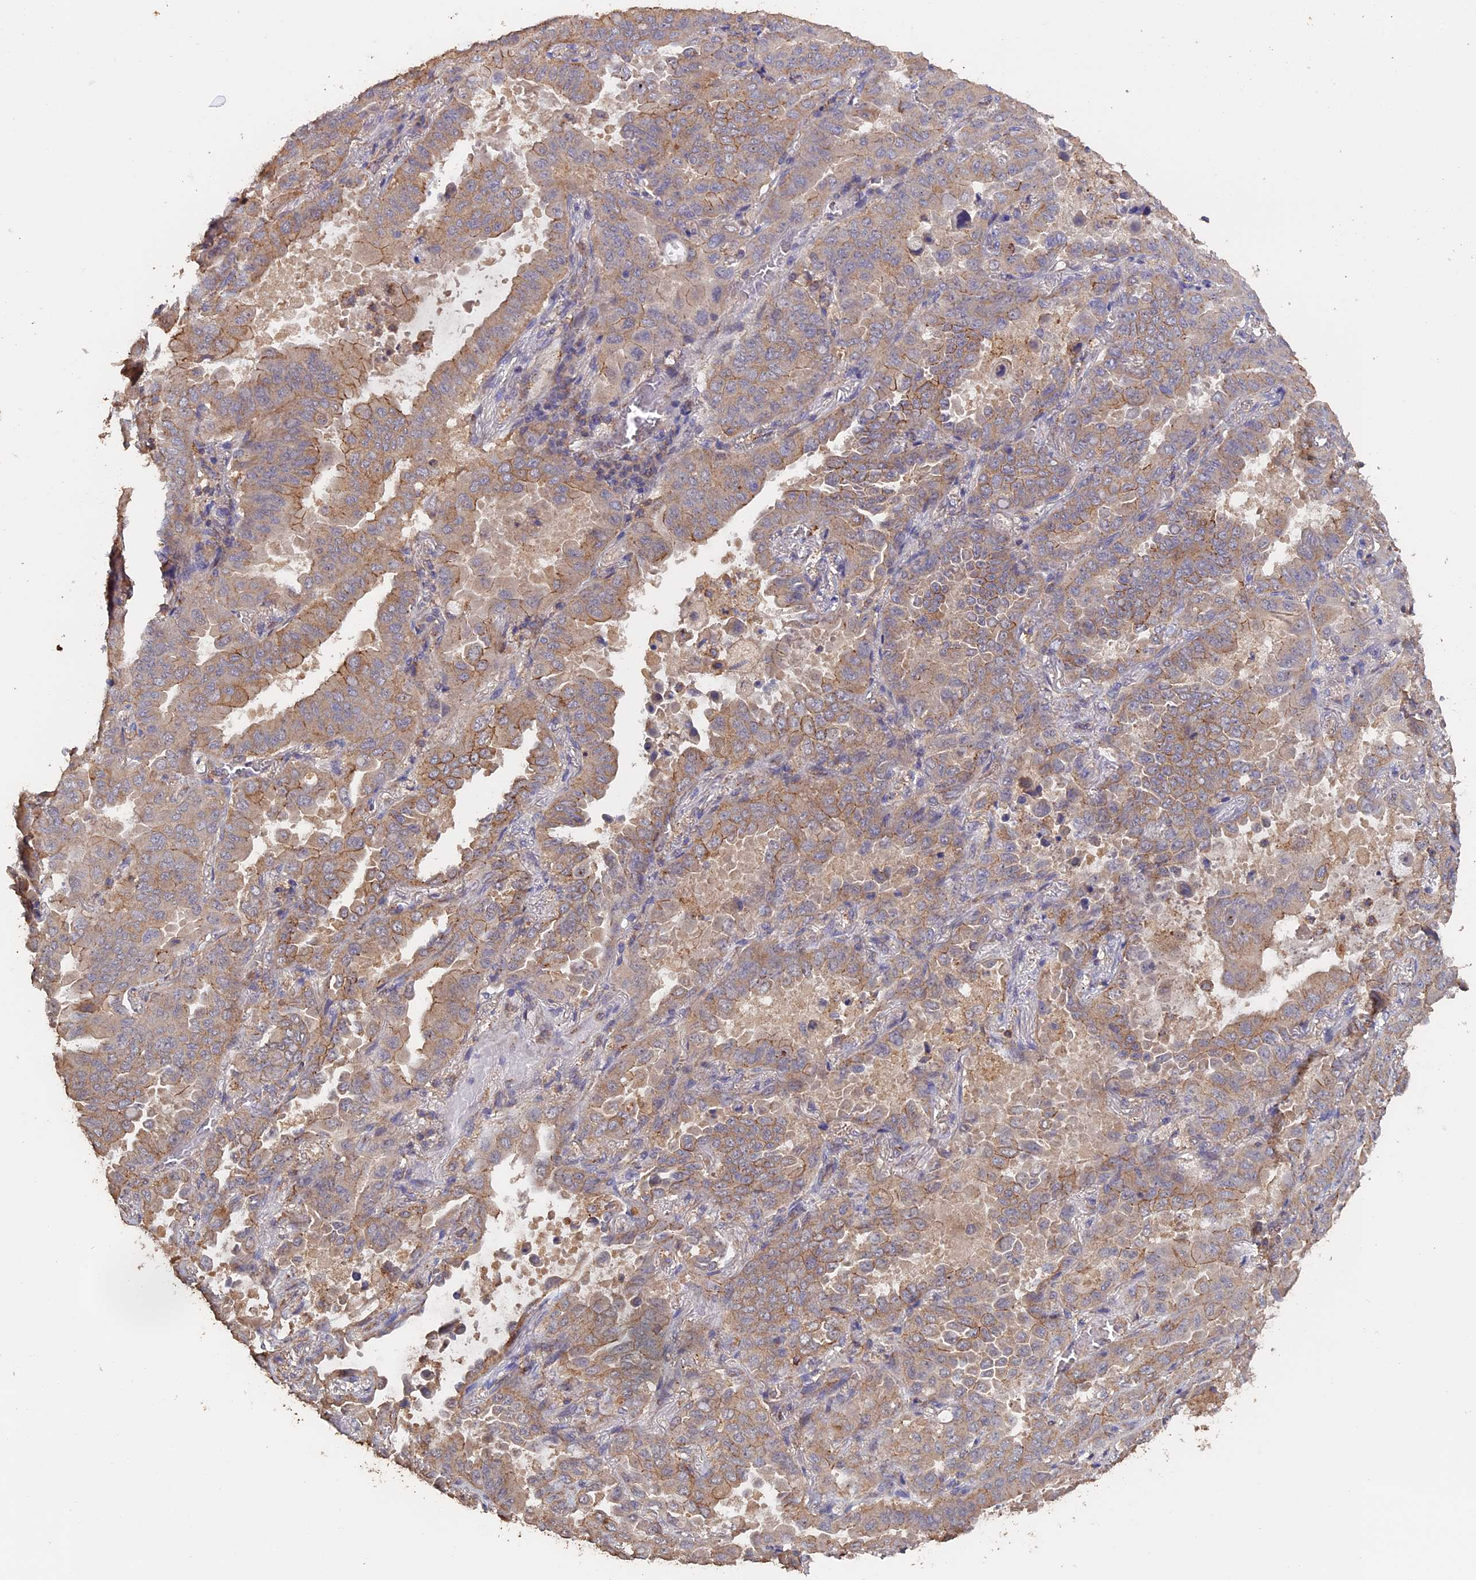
{"staining": {"intensity": "moderate", "quantity": "<25%", "location": "cytoplasmic/membranous"}, "tissue": "lung cancer", "cell_type": "Tumor cells", "image_type": "cancer", "snomed": [{"axis": "morphology", "description": "Adenocarcinoma, NOS"}, {"axis": "topography", "description": "Lung"}], "caption": "Approximately <25% of tumor cells in human adenocarcinoma (lung) show moderate cytoplasmic/membranous protein expression as visualized by brown immunohistochemical staining.", "gene": "PIGQ", "patient": {"sex": "male", "age": 64}}